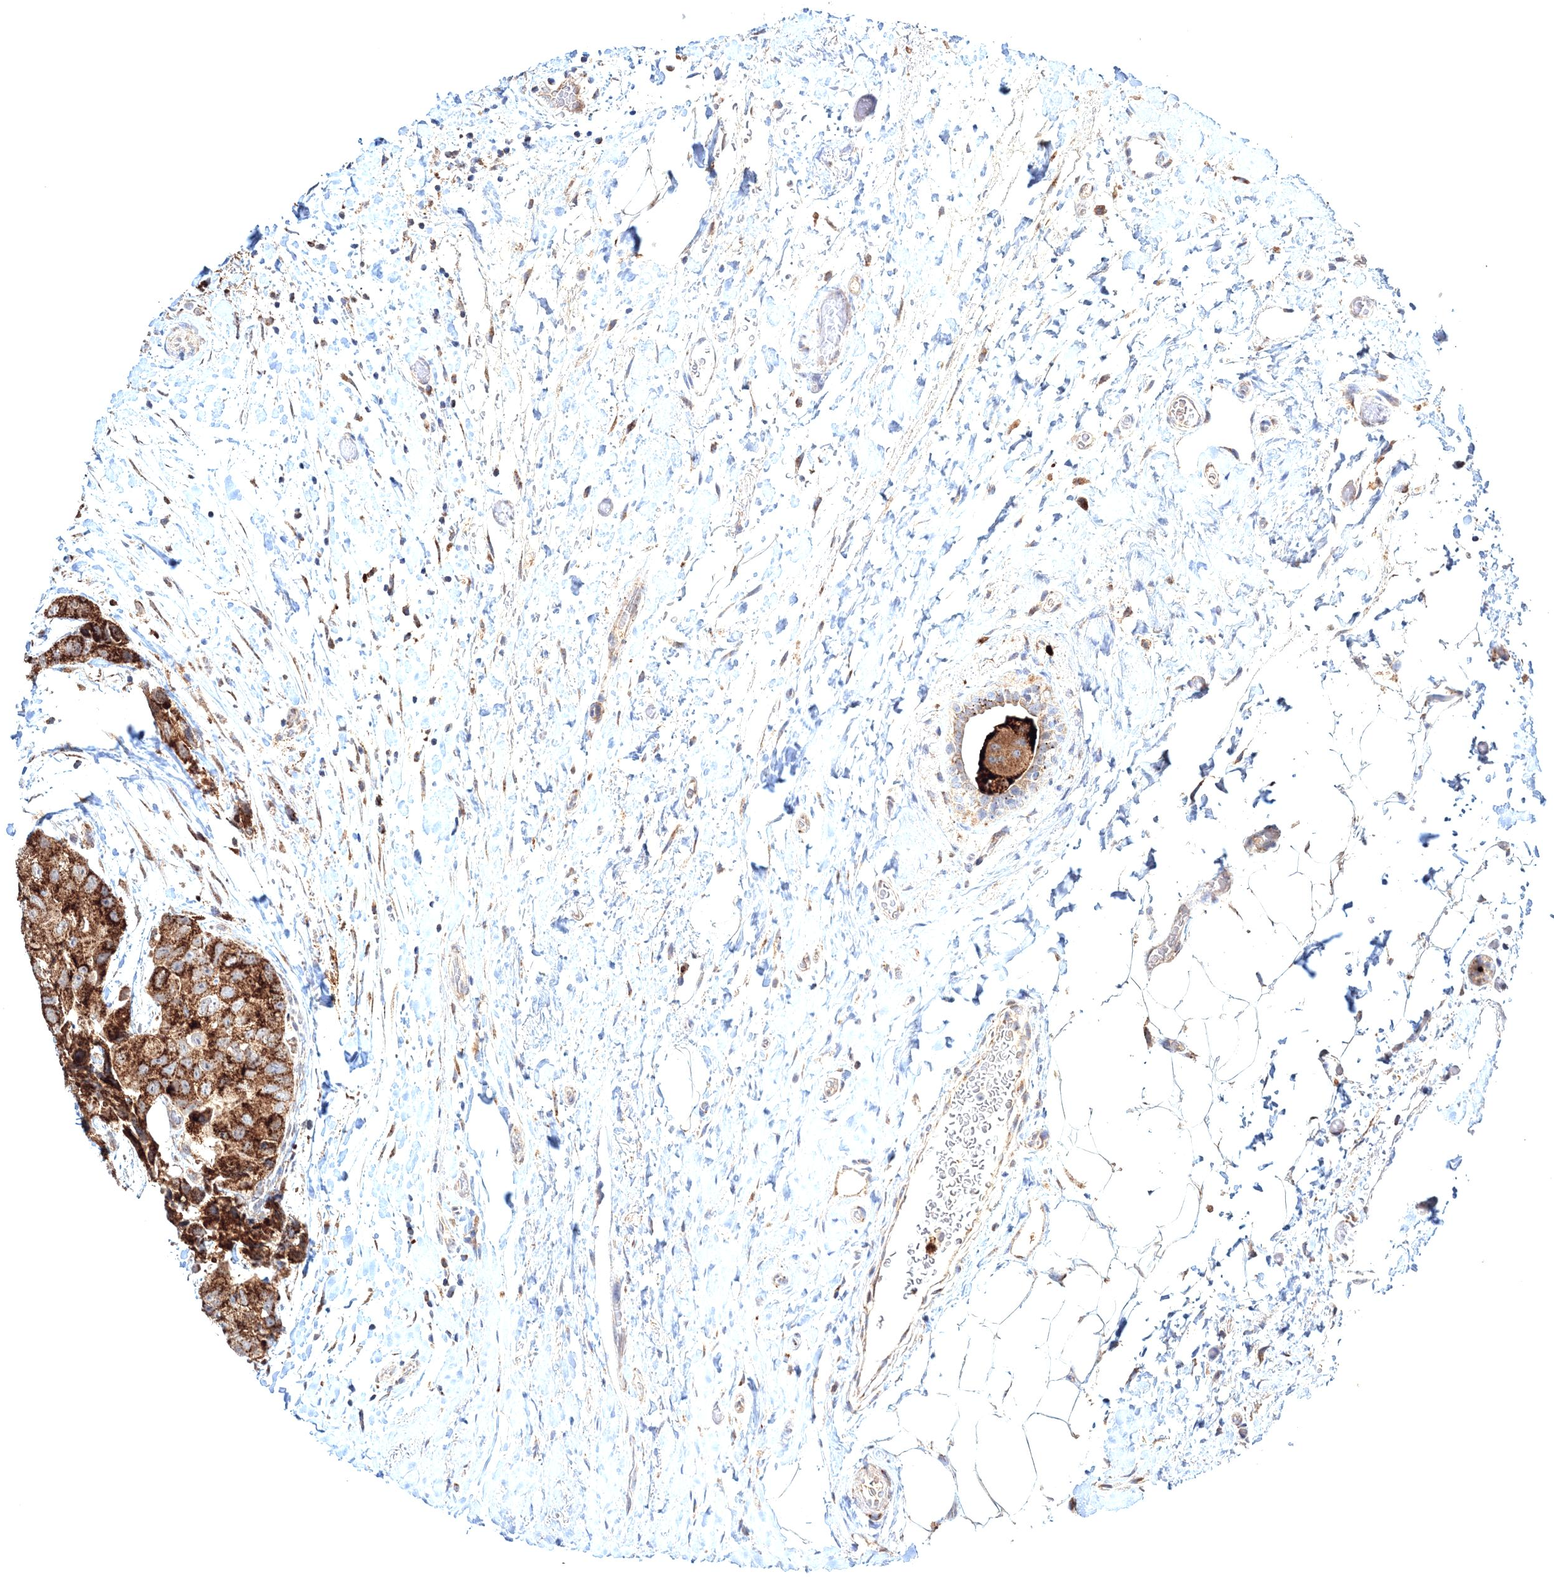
{"staining": {"intensity": "strong", "quantity": ">75%", "location": "cytoplasmic/membranous"}, "tissue": "breast cancer", "cell_type": "Tumor cells", "image_type": "cancer", "snomed": [{"axis": "morphology", "description": "Duct carcinoma"}, {"axis": "topography", "description": "Breast"}], "caption": "High-power microscopy captured an immunohistochemistry (IHC) photomicrograph of intraductal carcinoma (breast), revealing strong cytoplasmic/membranous staining in approximately >75% of tumor cells.", "gene": "PEX13", "patient": {"sex": "female", "age": 62}}